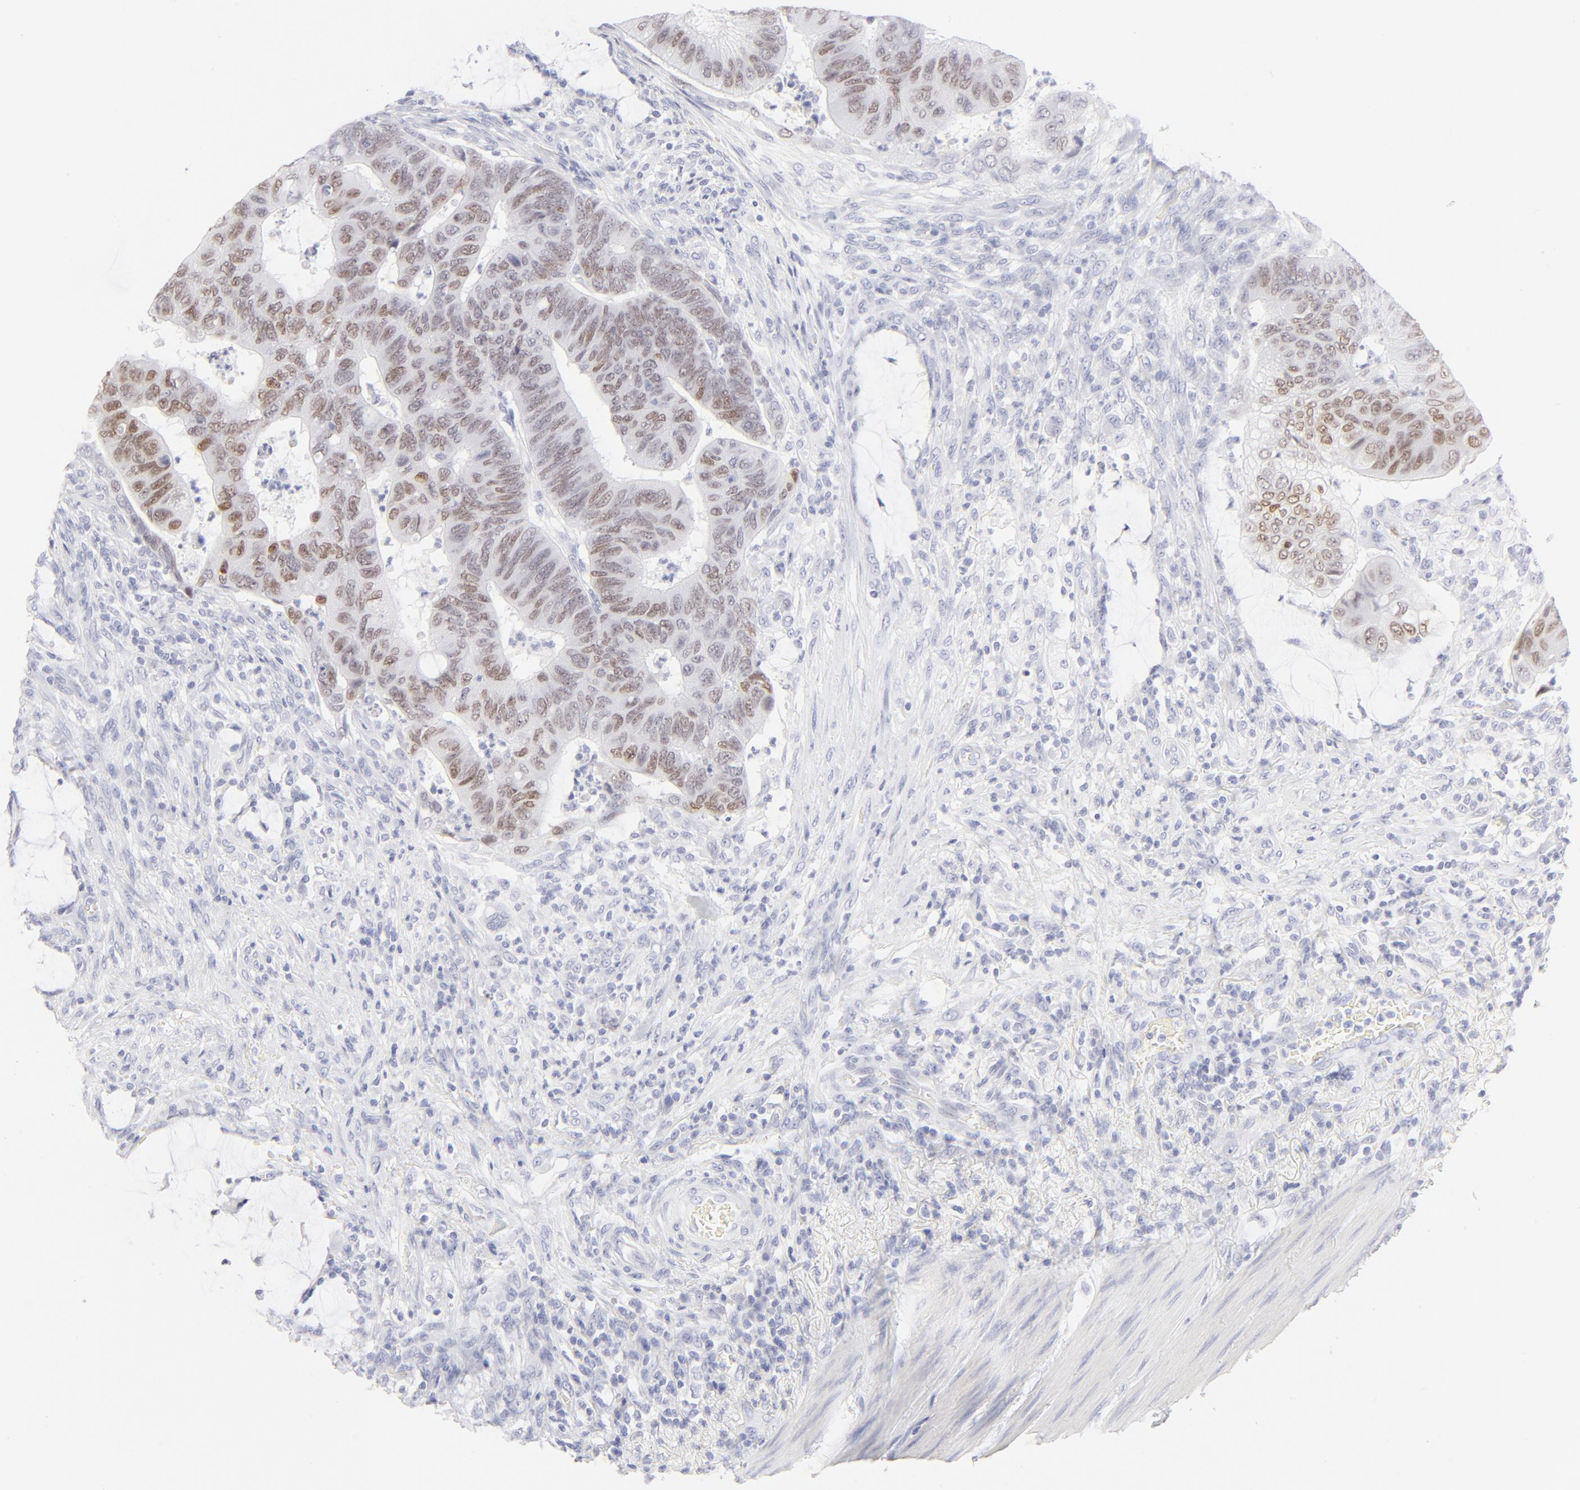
{"staining": {"intensity": "moderate", "quantity": ">75%", "location": "nuclear"}, "tissue": "colorectal cancer", "cell_type": "Tumor cells", "image_type": "cancer", "snomed": [{"axis": "morphology", "description": "Normal tissue, NOS"}, {"axis": "morphology", "description": "Adenocarcinoma, NOS"}, {"axis": "topography", "description": "Rectum"}], "caption": "Colorectal cancer (adenocarcinoma) was stained to show a protein in brown. There is medium levels of moderate nuclear expression in approximately >75% of tumor cells.", "gene": "ELF3", "patient": {"sex": "male", "age": 92}}